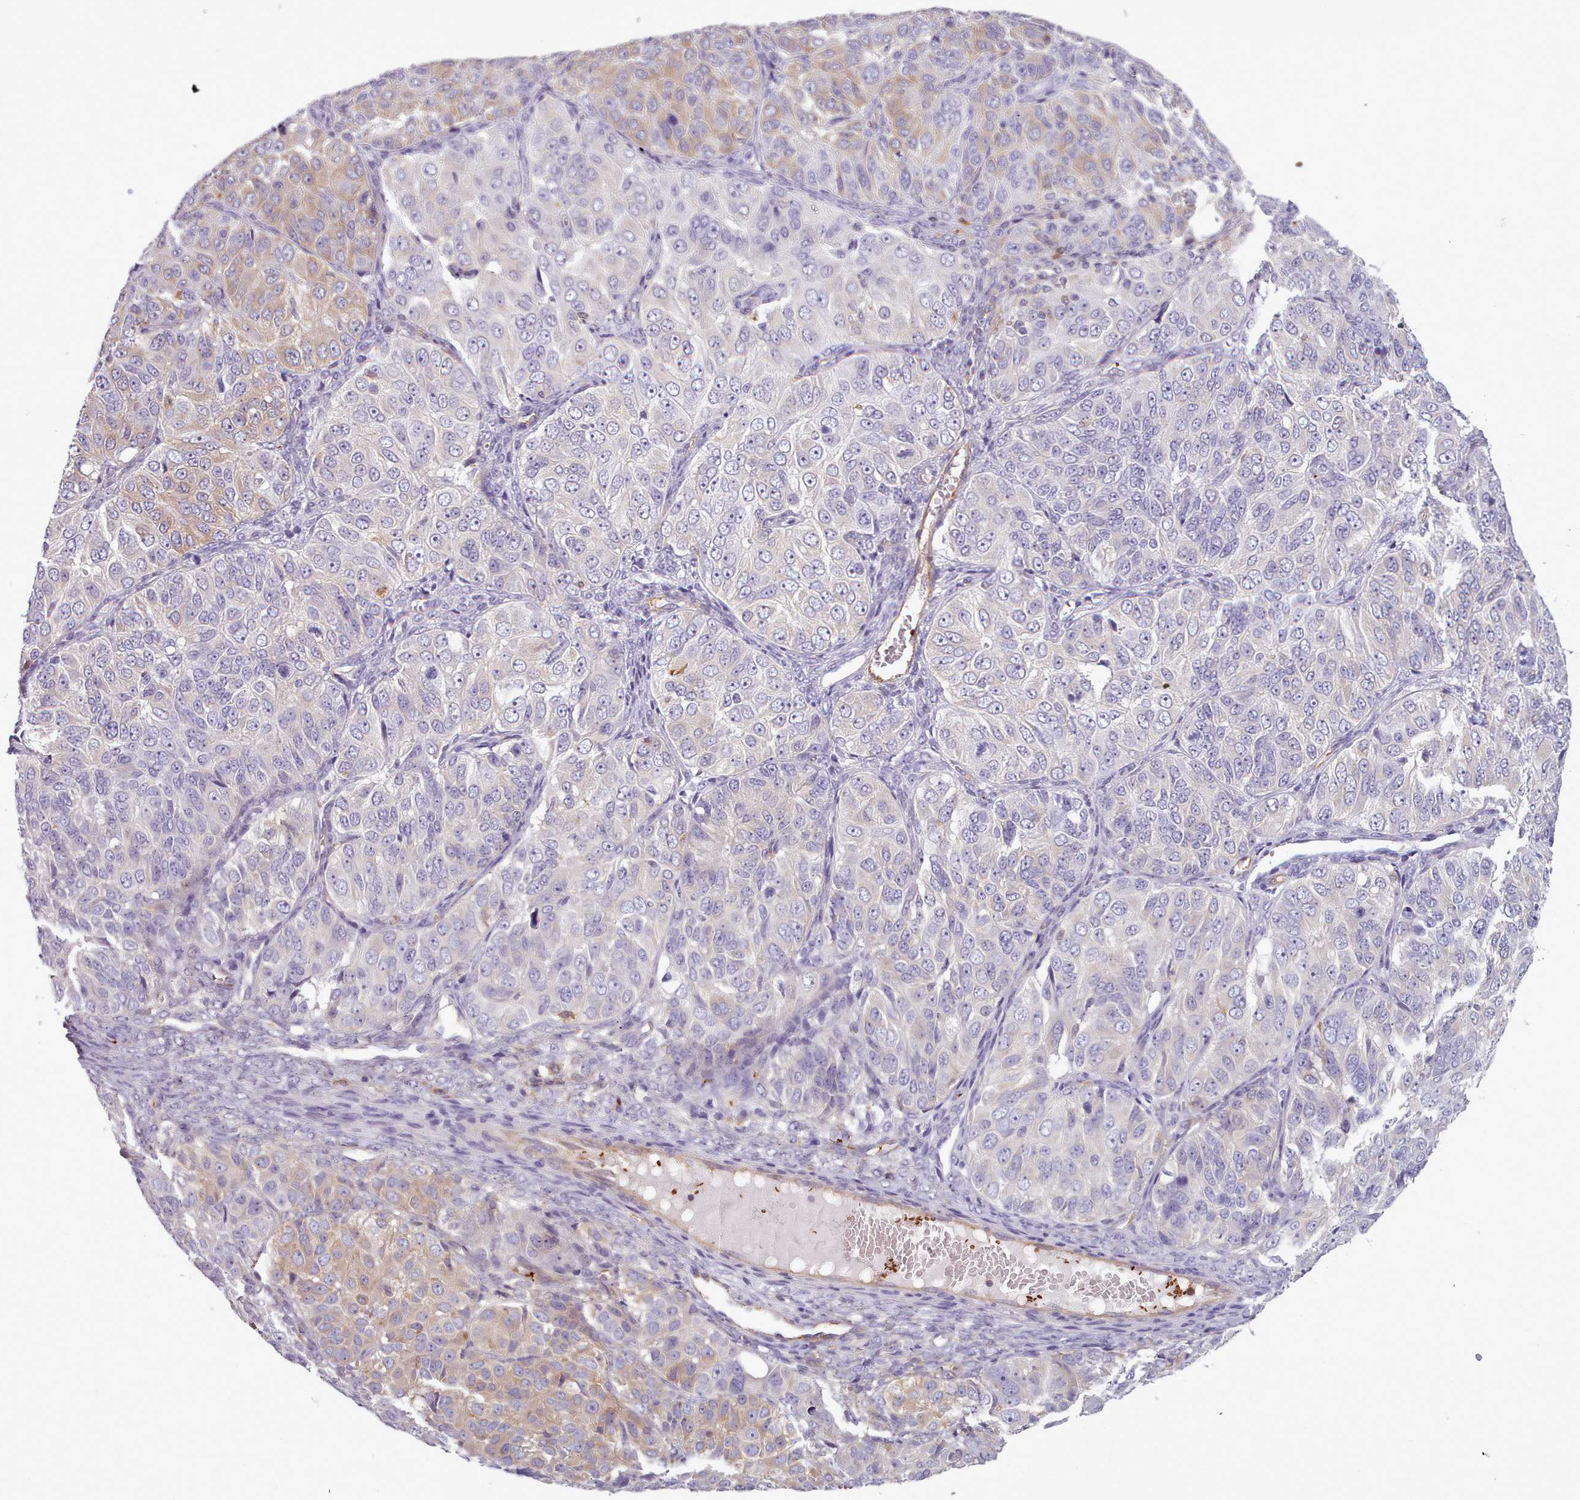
{"staining": {"intensity": "weak", "quantity": "25%-75%", "location": "cytoplasmic/membranous"}, "tissue": "ovarian cancer", "cell_type": "Tumor cells", "image_type": "cancer", "snomed": [{"axis": "morphology", "description": "Carcinoma, endometroid"}, {"axis": "topography", "description": "Ovary"}], "caption": "Immunohistochemical staining of endometroid carcinoma (ovarian) reveals low levels of weak cytoplasmic/membranous staining in approximately 25%-75% of tumor cells. (DAB (3,3'-diaminobenzidine) IHC, brown staining for protein, blue staining for nuclei).", "gene": "NDST2", "patient": {"sex": "female", "age": 51}}